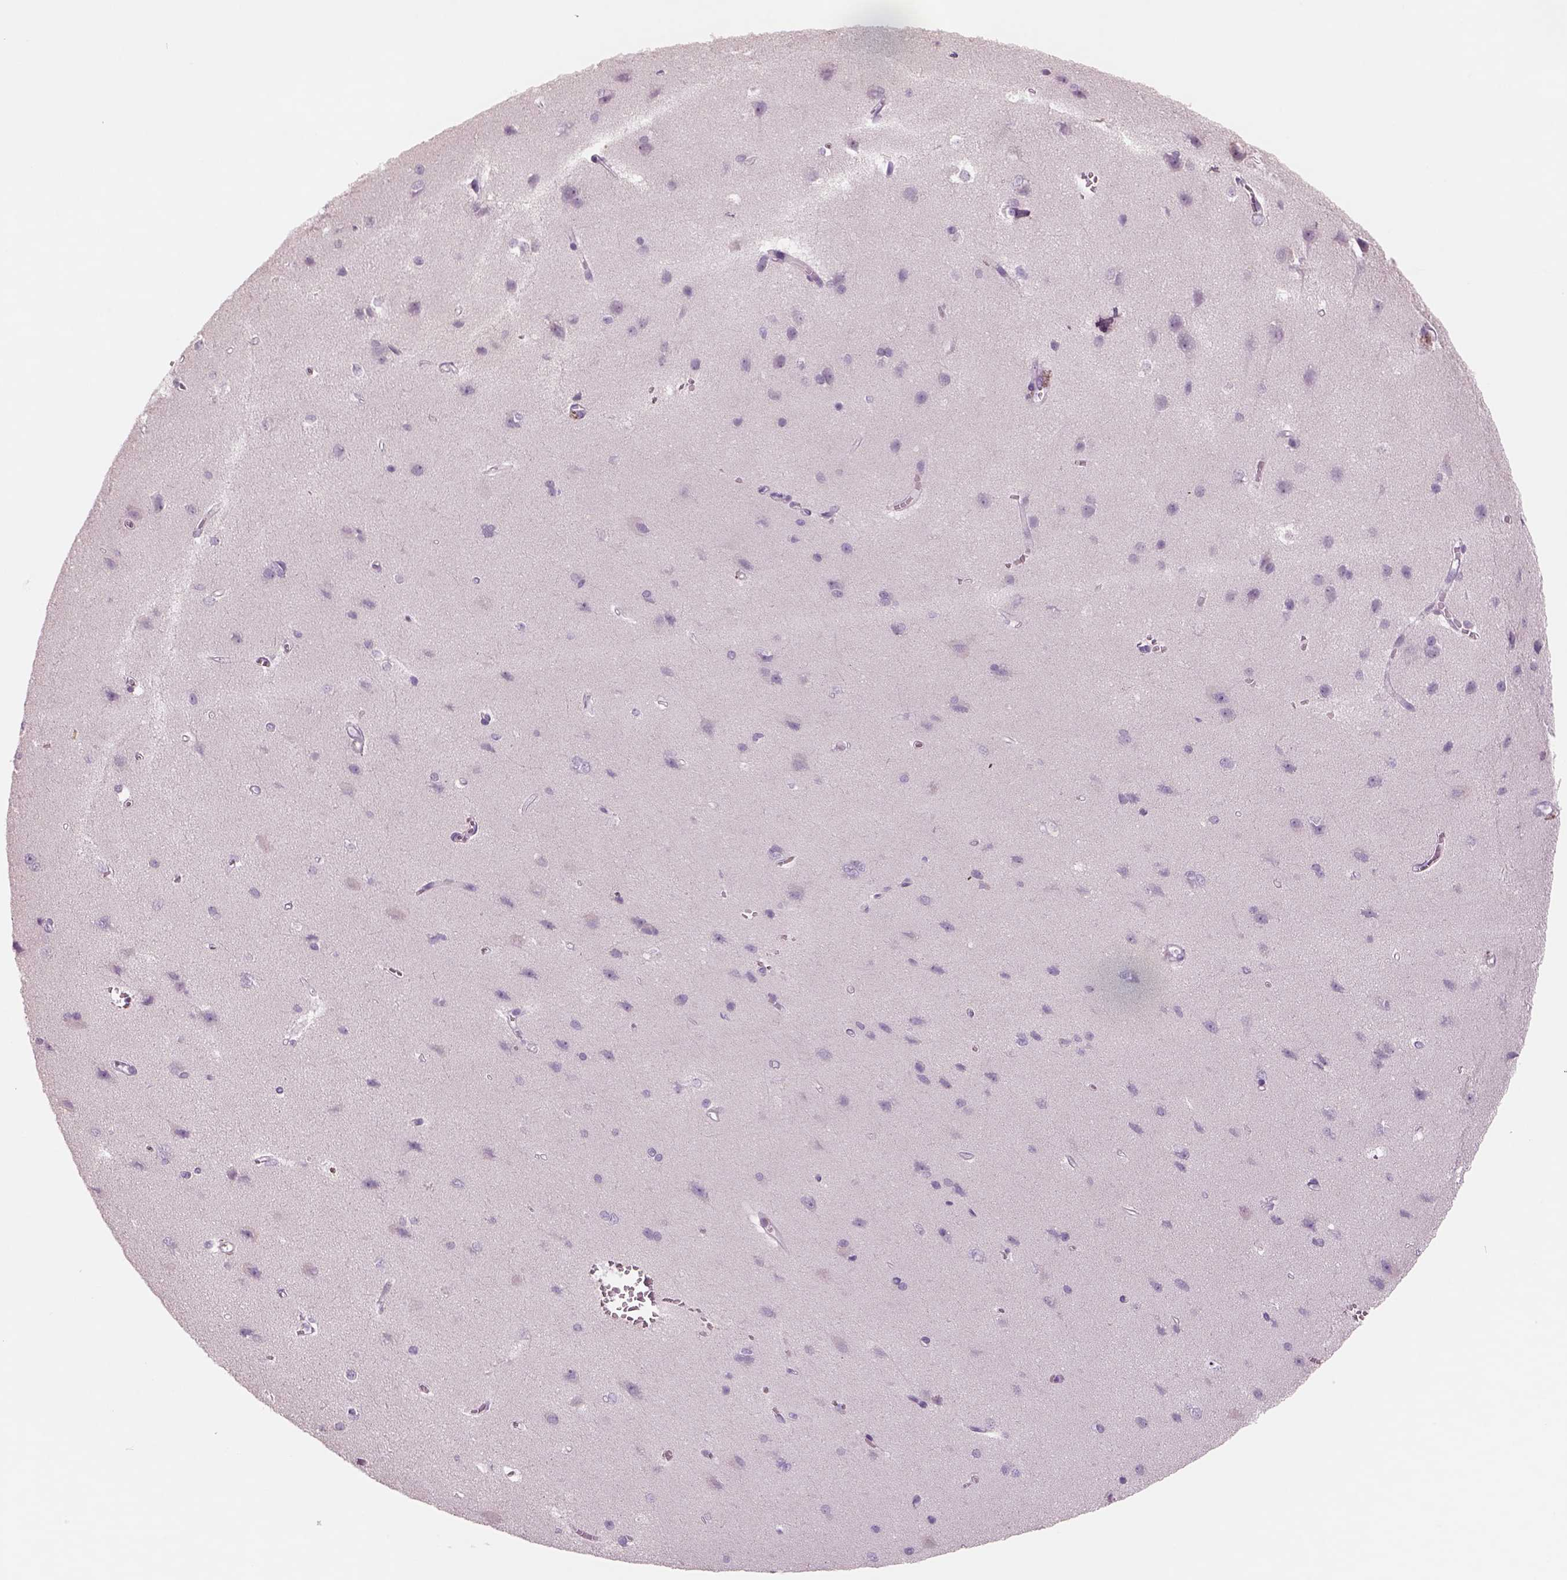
{"staining": {"intensity": "negative", "quantity": "none", "location": "none"}, "tissue": "cerebral cortex", "cell_type": "Endothelial cells", "image_type": "normal", "snomed": [{"axis": "morphology", "description": "Normal tissue, NOS"}, {"axis": "topography", "description": "Cerebral cortex"}], "caption": "This histopathology image is of unremarkable cerebral cortex stained with immunohistochemistry to label a protein in brown with the nuclei are counter-stained blue. There is no expression in endothelial cells.", "gene": "RHO", "patient": {"sex": "male", "age": 37}}